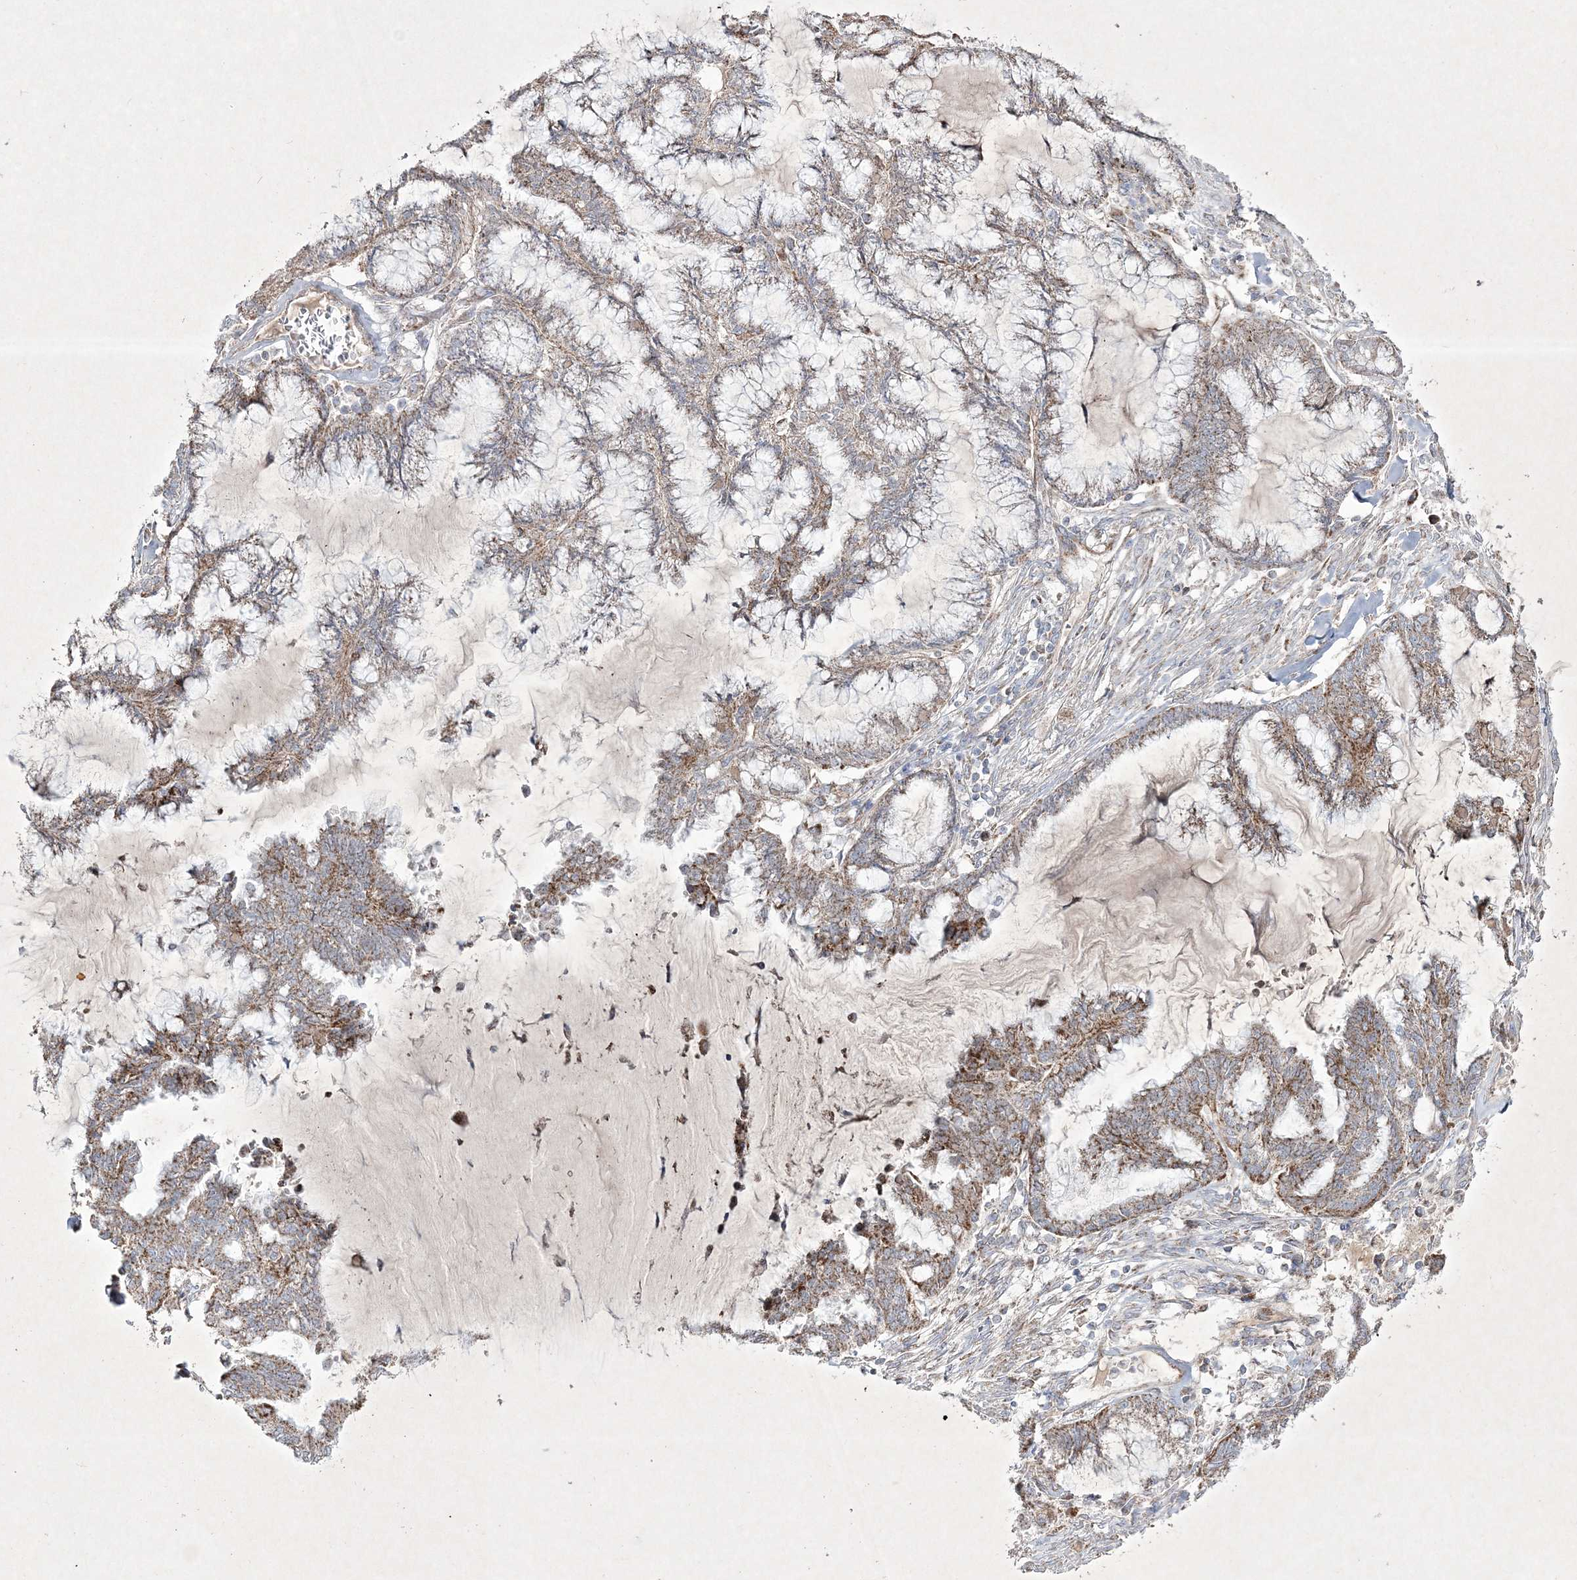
{"staining": {"intensity": "moderate", "quantity": ">75%", "location": "cytoplasmic/membranous"}, "tissue": "endometrial cancer", "cell_type": "Tumor cells", "image_type": "cancer", "snomed": [{"axis": "morphology", "description": "Adenocarcinoma, NOS"}, {"axis": "topography", "description": "Endometrium"}], "caption": "A brown stain highlights moderate cytoplasmic/membranous expression of a protein in adenocarcinoma (endometrial) tumor cells.", "gene": "RICTOR", "patient": {"sex": "female", "age": 86}}